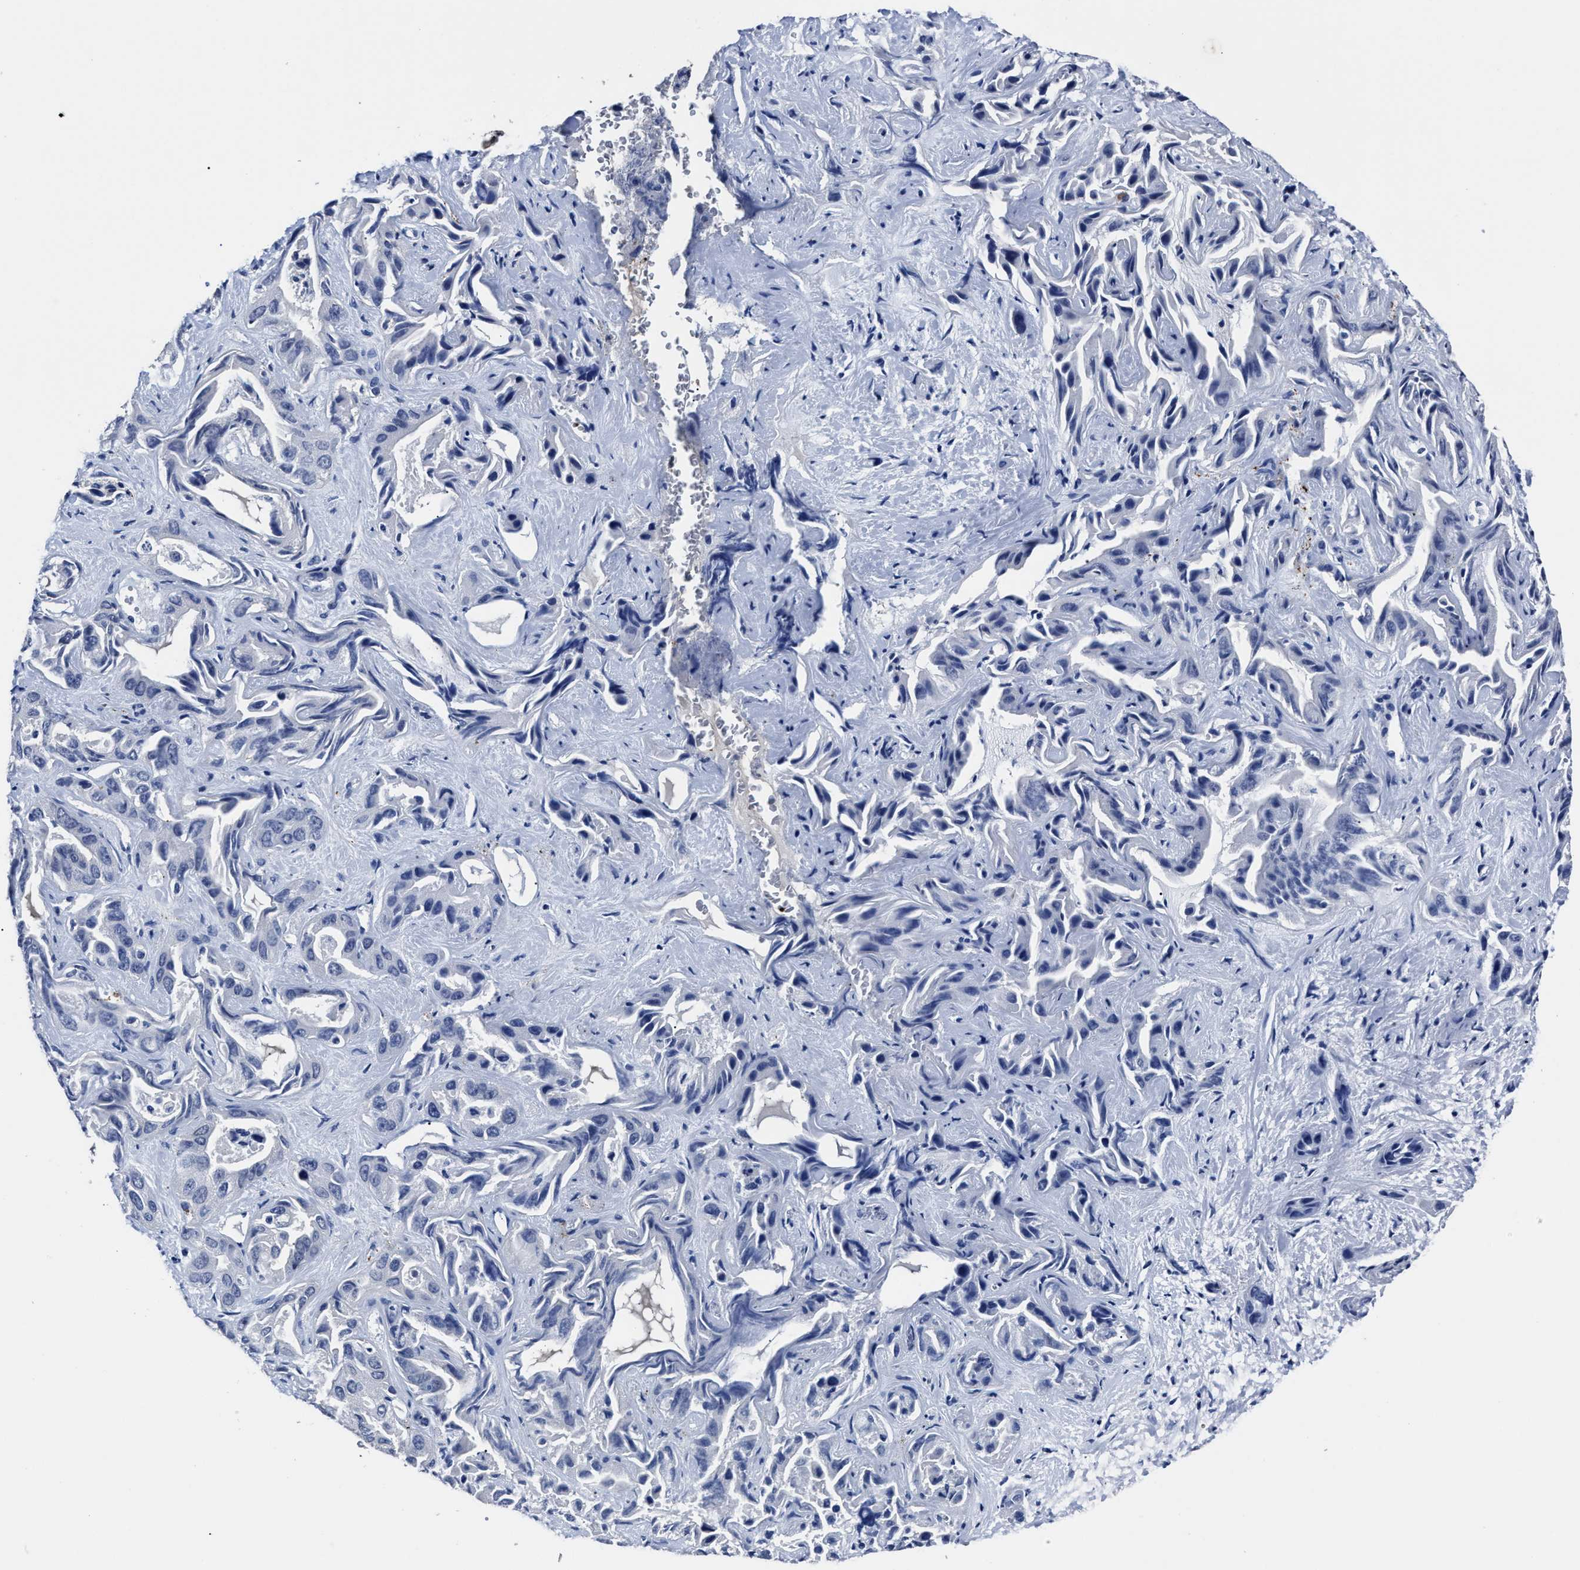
{"staining": {"intensity": "weak", "quantity": "<25%", "location": "cytoplasmic/membranous"}, "tissue": "liver cancer", "cell_type": "Tumor cells", "image_type": "cancer", "snomed": [{"axis": "morphology", "description": "Cholangiocarcinoma"}, {"axis": "topography", "description": "Liver"}], "caption": "An image of human liver cholangiocarcinoma is negative for staining in tumor cells.", "gene": "RSBN1L", "patient": {"sex": "female", "age": 52}}